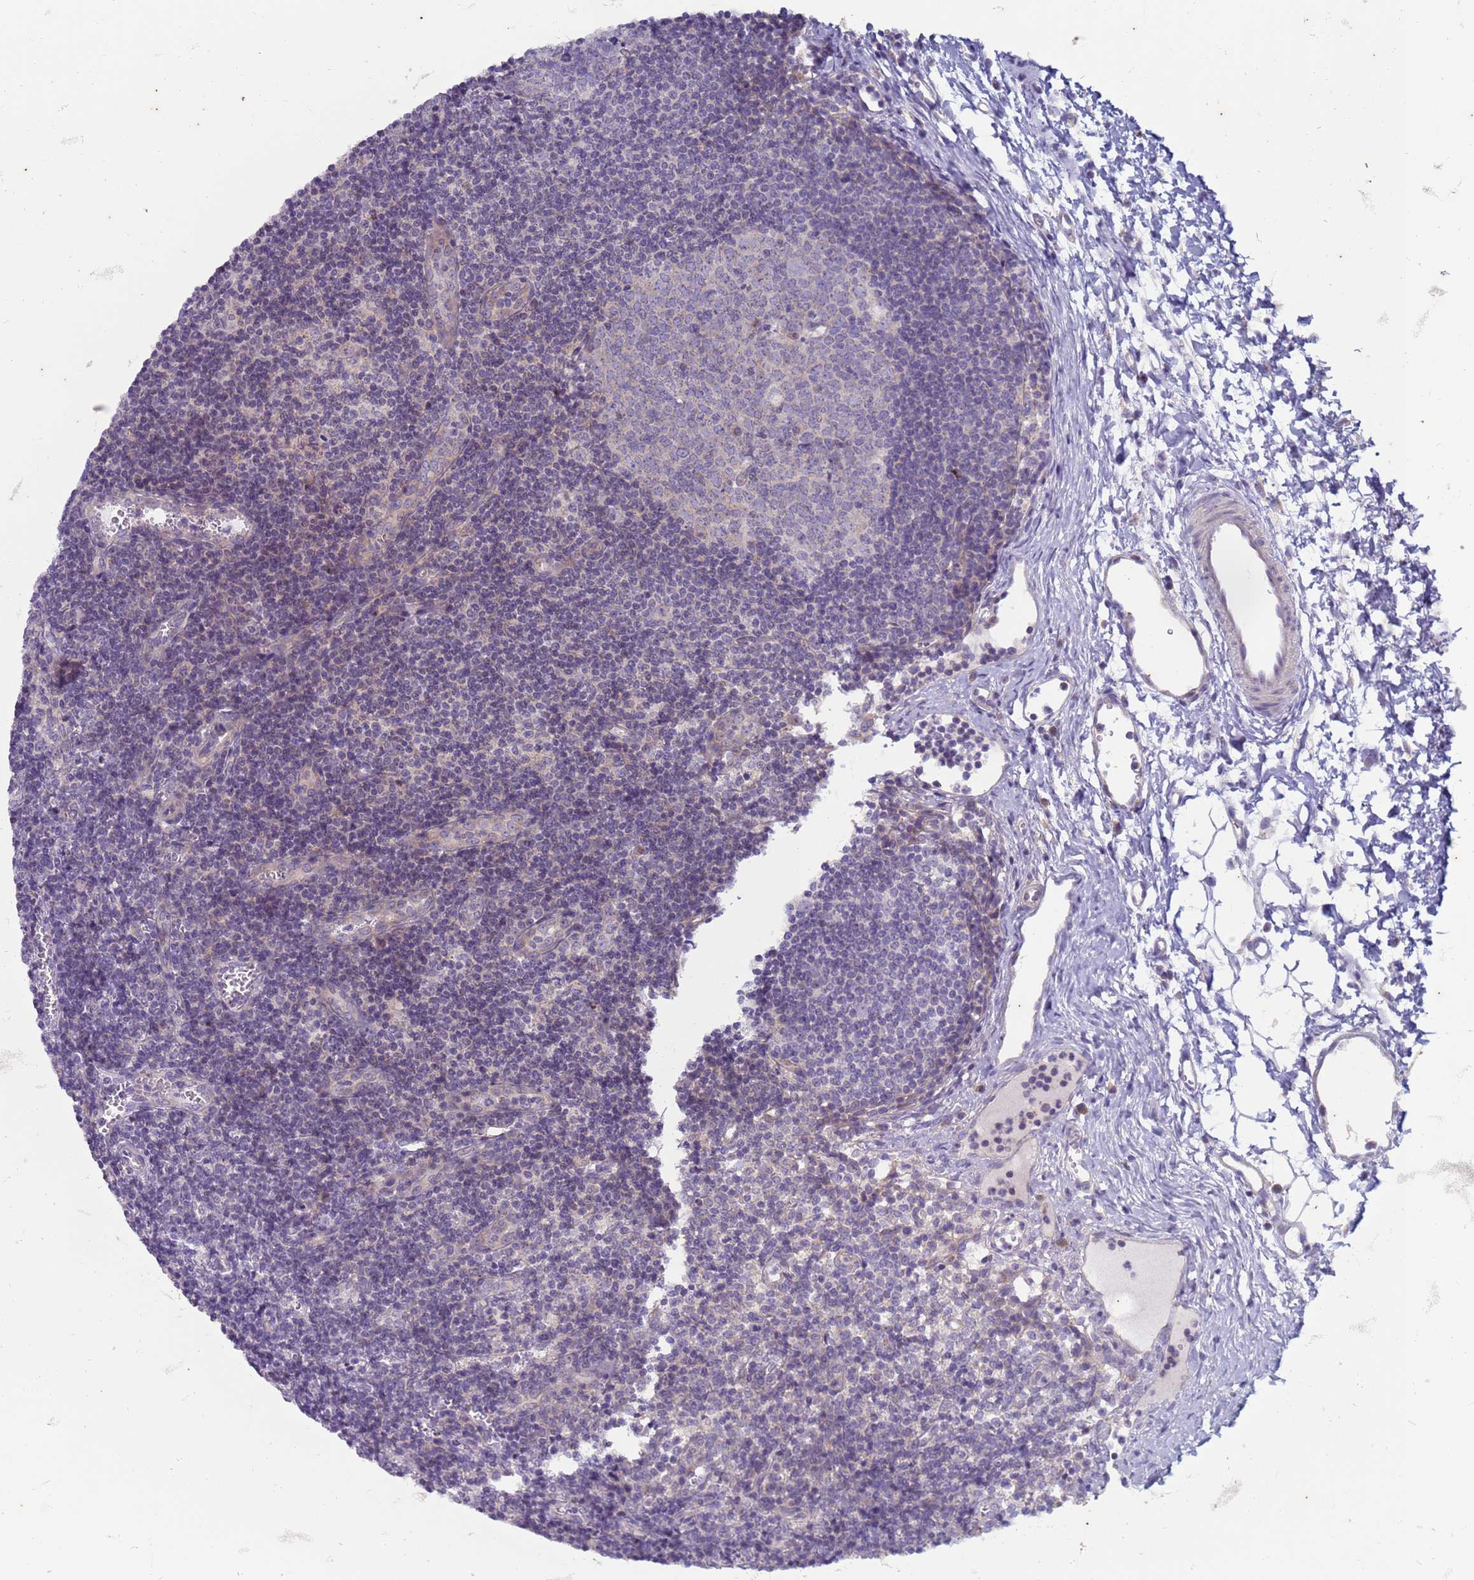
{"staining": {"intensity": "negative", "quantity": "none", "location": "none"}, "tissue": "lymph node", "cell_type": "Germinal center cells", "image_type": "normal", "snomed": [{"axis": "morphology", "description": "Normal tissue, NOS"}, {"axis": "topography", "description": "Lymph node"}], "caption": "This is a photomicrograph of IHC staining of normal lymph node, which shows no staining in germinal center cells.", "gene": "SUCO", "patient": {"sex": "female", "age": 37}}